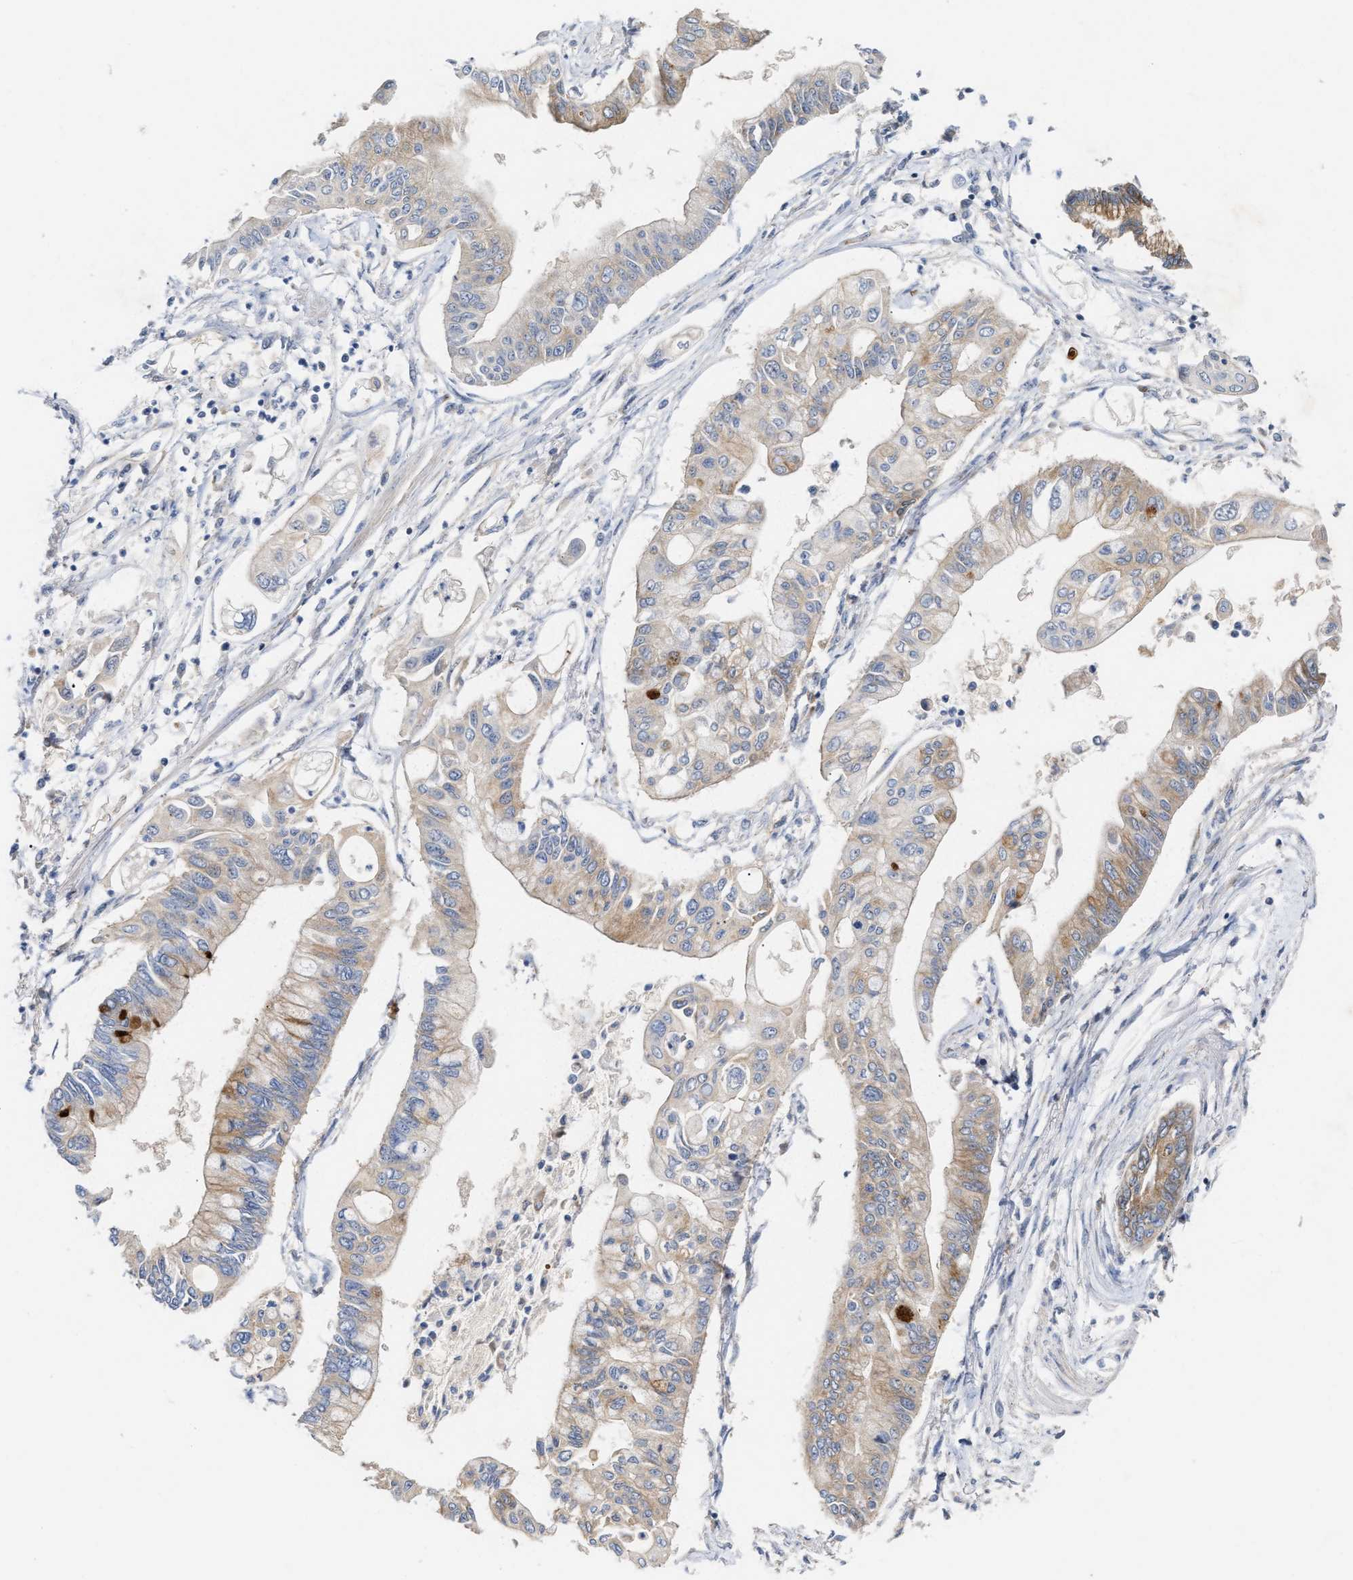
{"staining": {"intensity": "moderate", "quantity": "<25%", "location": "cytoplasmic/membranous"}, "tissue": "pancreatic cancer", "cell_type": "Tumor cells", "image_type": "cancer", "snomed": [{"axis": "morphology", "description": "Adenocarcinoma, NOS"}, {"axis": "topography", "description": "Pancreas"}], "caption": "Moderate cytoplasmic/membranous staining is present in about <25% of tumor cells in pancreatic cancer (adenocarcinoma).", "gene": "BBLN", "patient": {"sex": "female", "age": 77}}